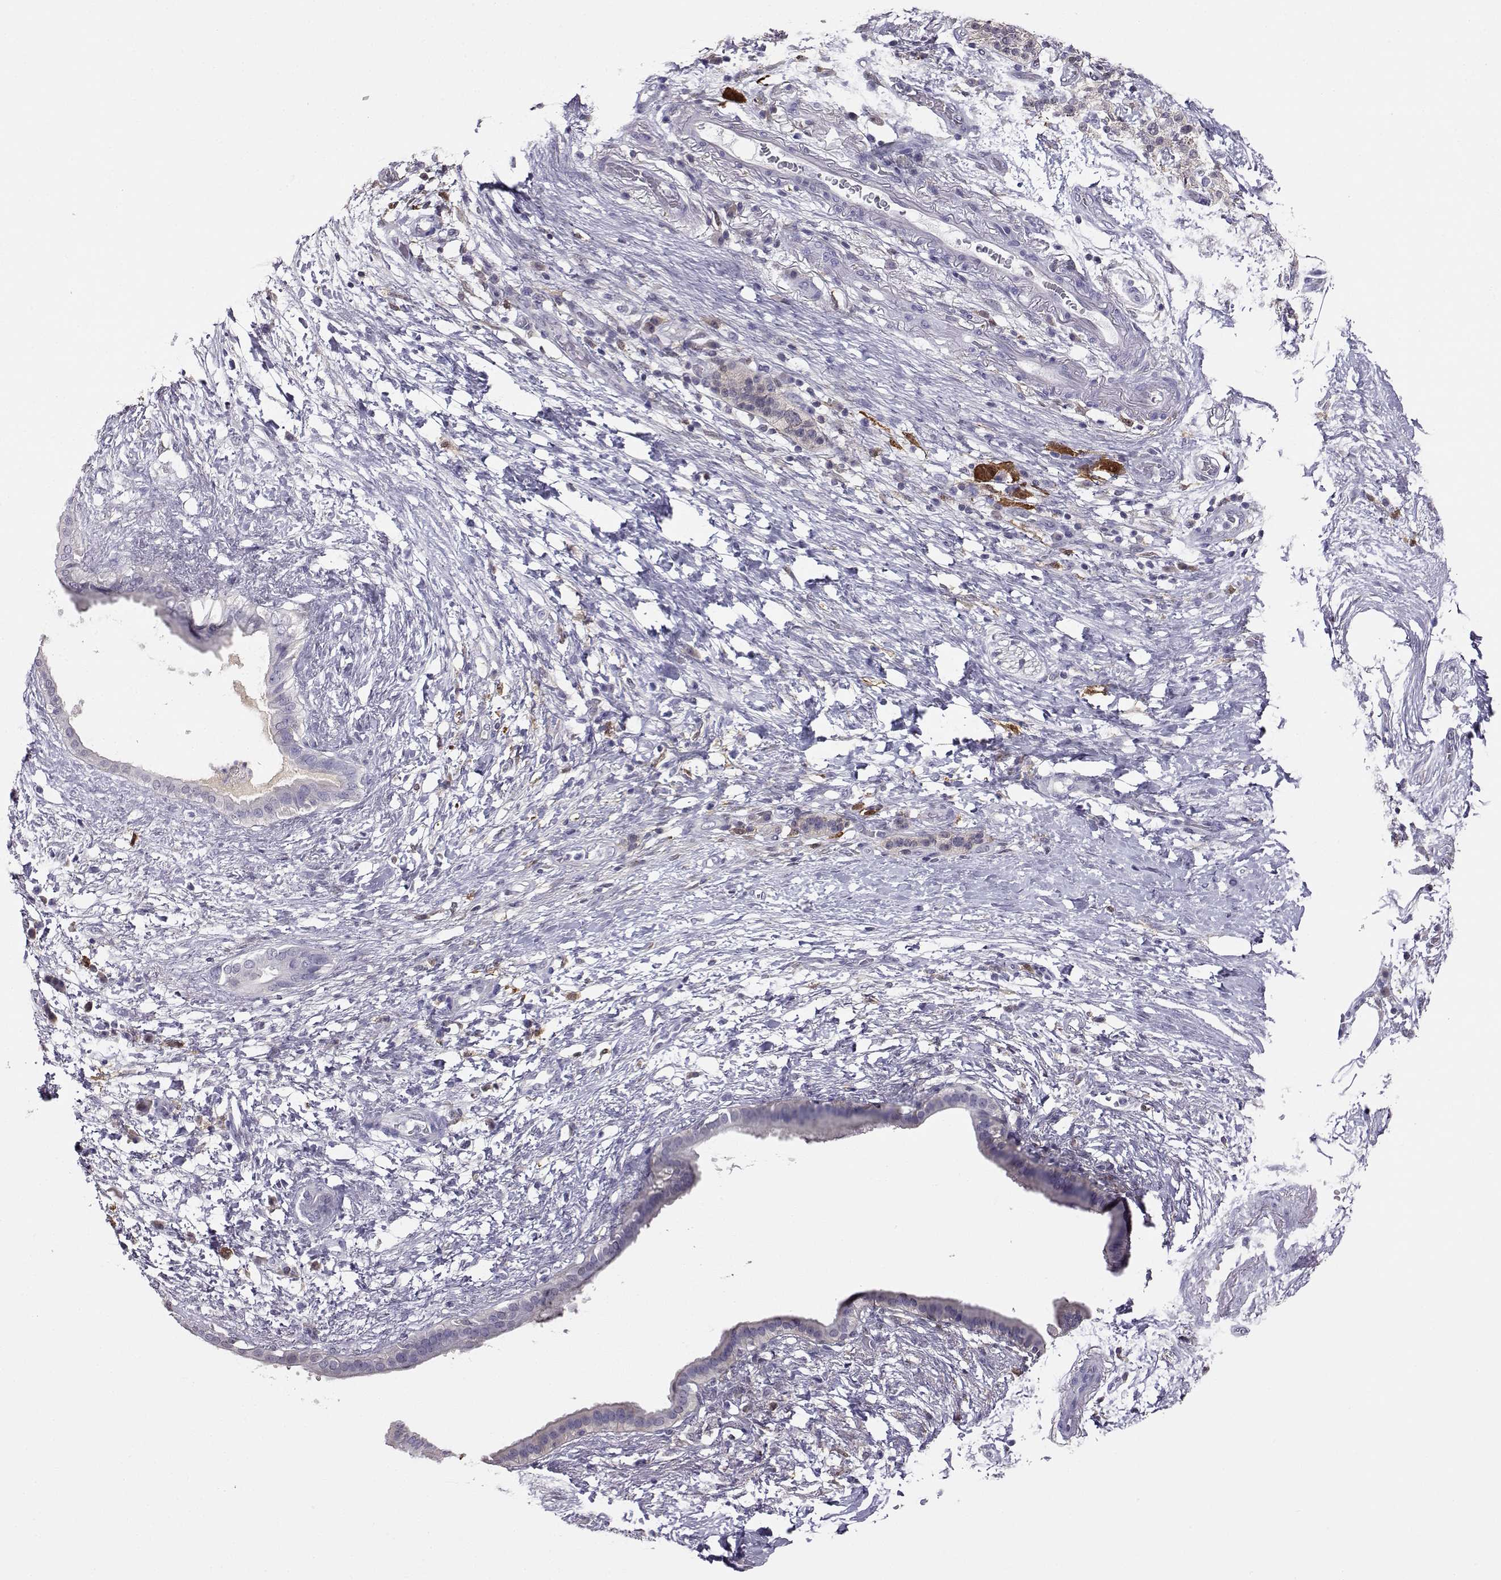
{"staining": {"intensity": "negative", "quantity": "none", "location": "none"}, "tissue": "pancreatic cancer", "cell_type": "Tumor cells", "image_type": "cancer", "snomed": [{"axis": "morphology", "description": "Adenocarcinoma, NOS"}, {"axis": "topography", "description": "Pancreas"}], "caption": "The image displays no staining of tumor cells in adenocarcinoma (pancreatic).", "gene": "AKR1B1", "patient": {"sex": "female", "age": 72}}